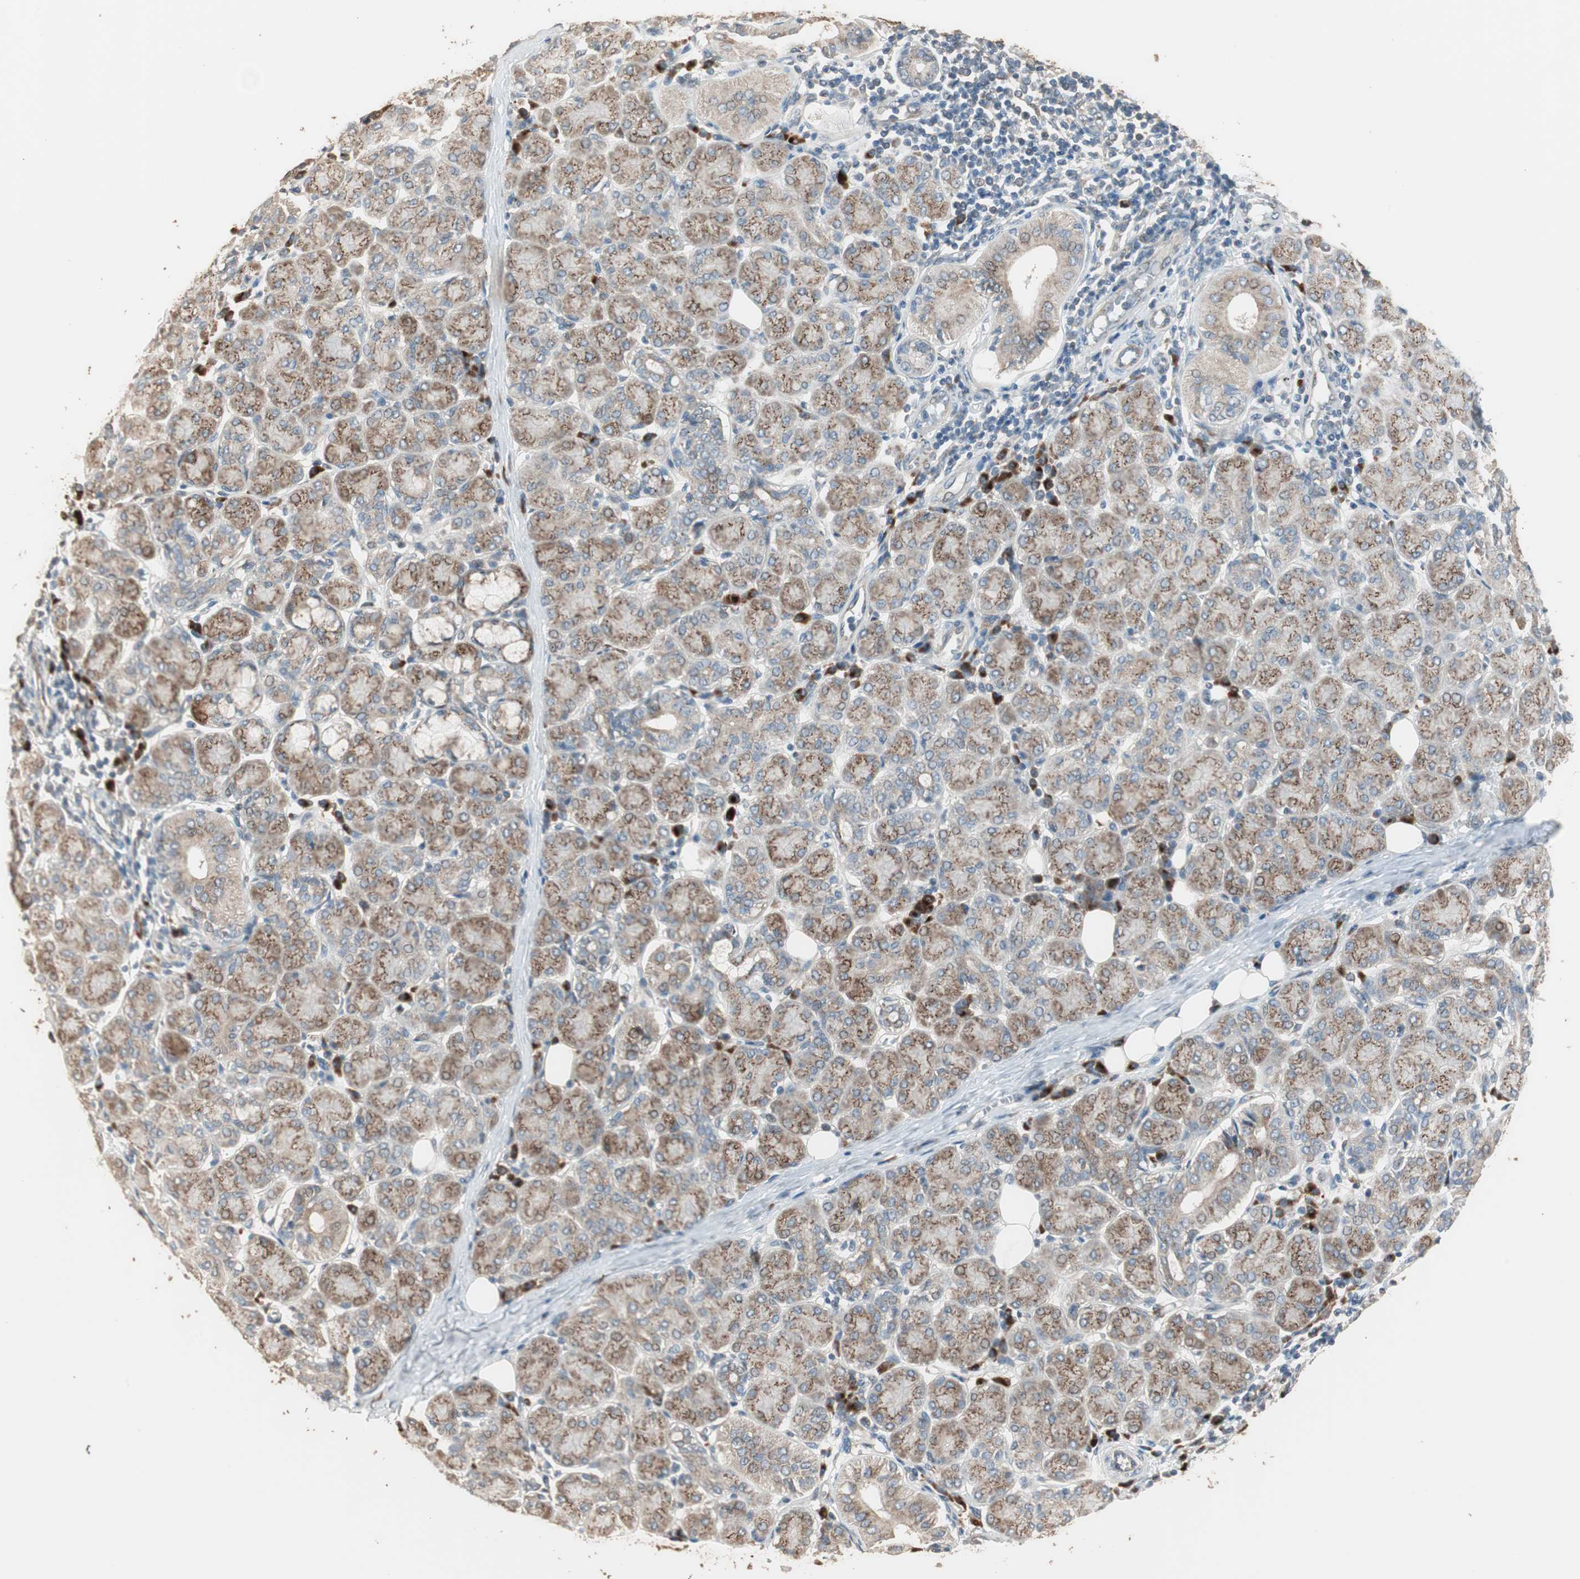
{"staining": {"intensity": "moderate", "quantity": ">75%", "location": "cytoplasmic/membranous"}, "tissue": "salivary gland", "cell_type": "Glandular cells", "image_type": "normal", "snomed": [{"axis": "morphology", "description": "Normal tissue, NOS"}, {"axis": "morphology", "description": "Inflammation, NOS"}, {"axis": "topography", "description": "Lymph node"}, {"axis": "topography", "description": "Salivary gland"}], "caption": "Benign salivary gland reveals moderate cytoplasmic/membranous expression in about >75% of glandular cells.", "gene": "RARRES1", "patient": {"sex": "male", "age": 3}}